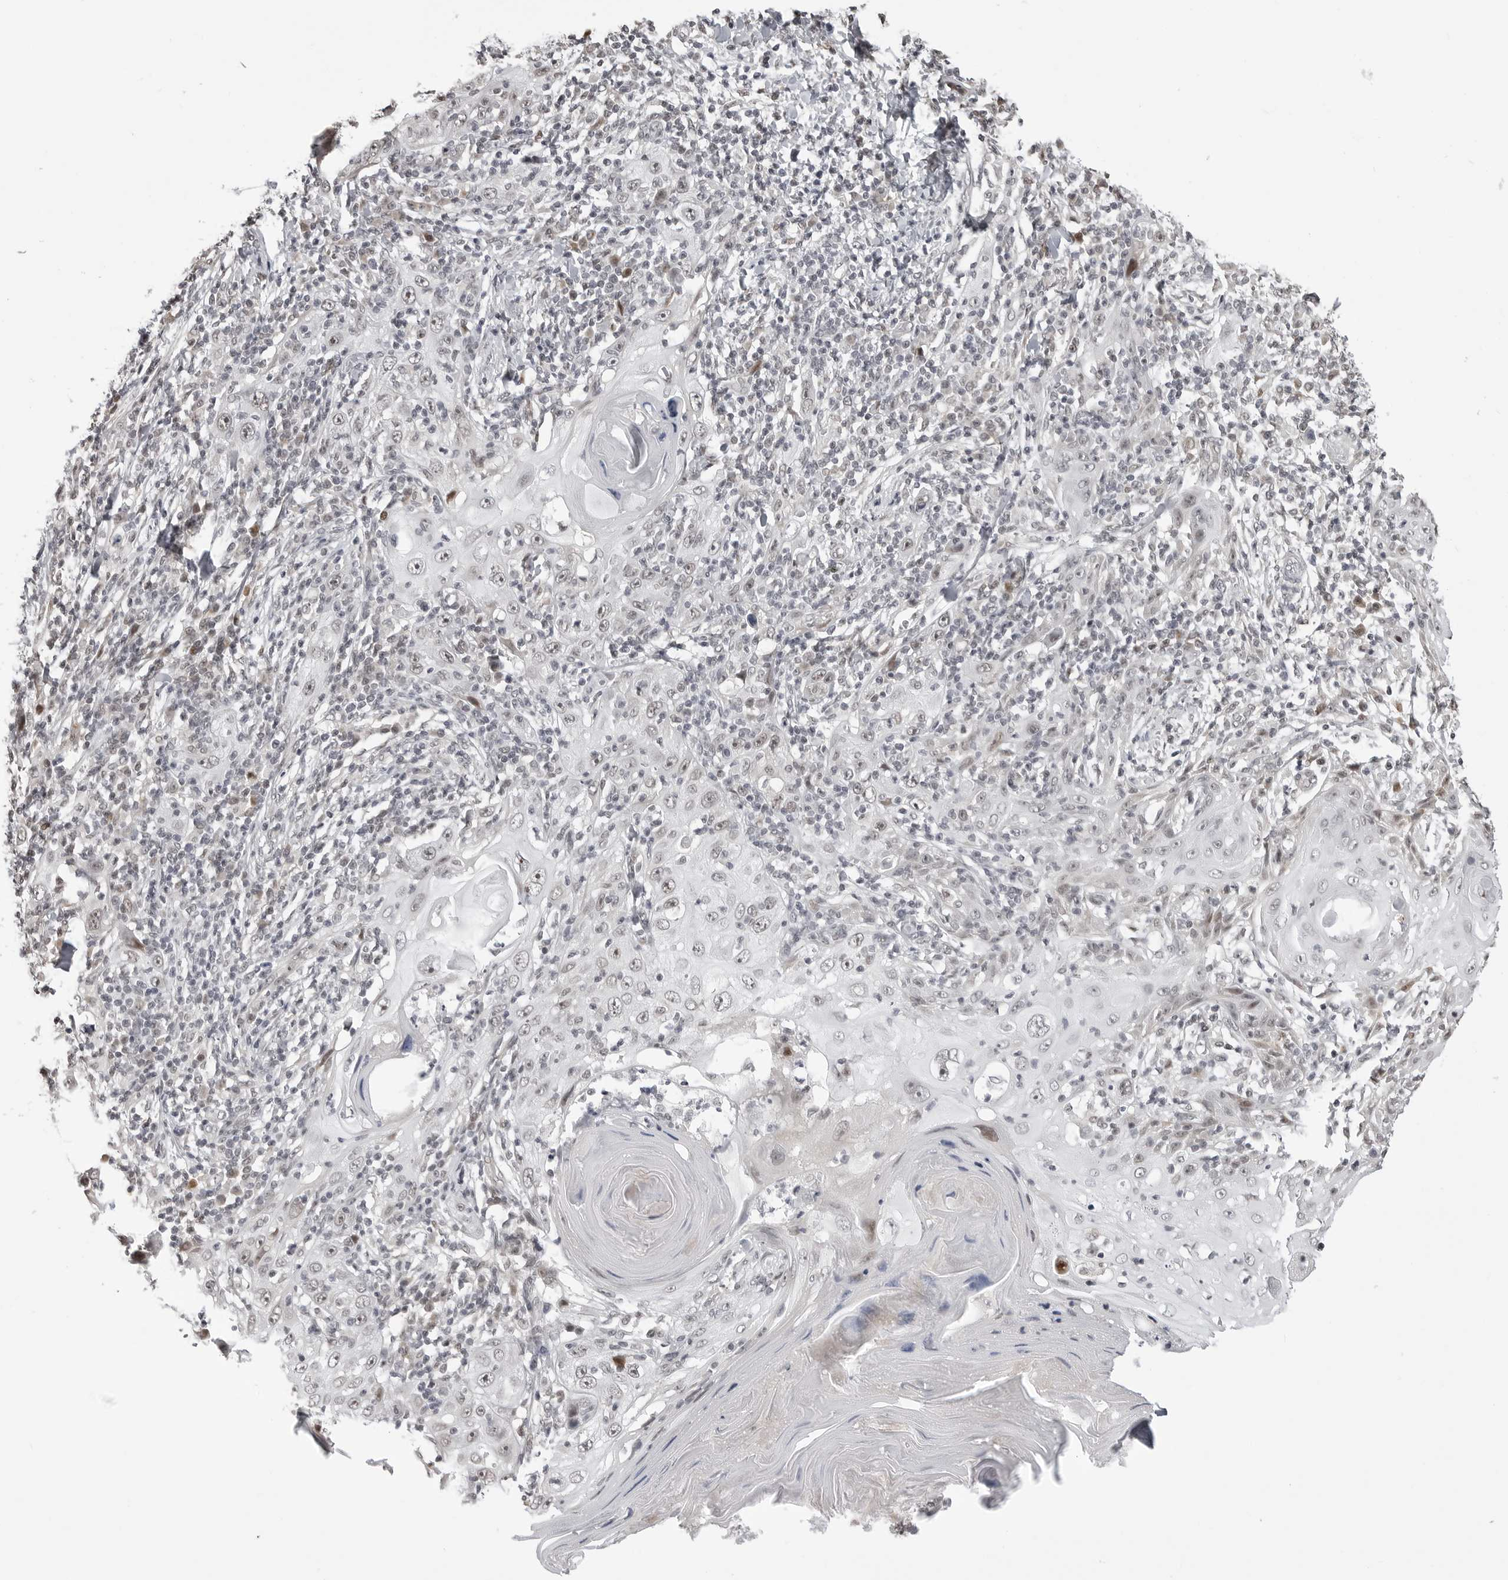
{"staining": {"intensity": "negative", "quantity": "none", "location": "none"}, "tissue": "skin cancer", "cell_type": "Tumor cells", "image_type": "cancer", "snomed": [{"axis": "morphology", "description": "Squamous cell carcinoma, NOS"}, {"axis": "topography", "description": "Skin"}], "caption": "High power microscopy histopathology image of an immunohistochemistry micrograph of squamous cell carcinoma (skin), revealing no significant staining in tumor cells.", "gene": "PHF3", "patient": {"sex": "female", "age": 88}}